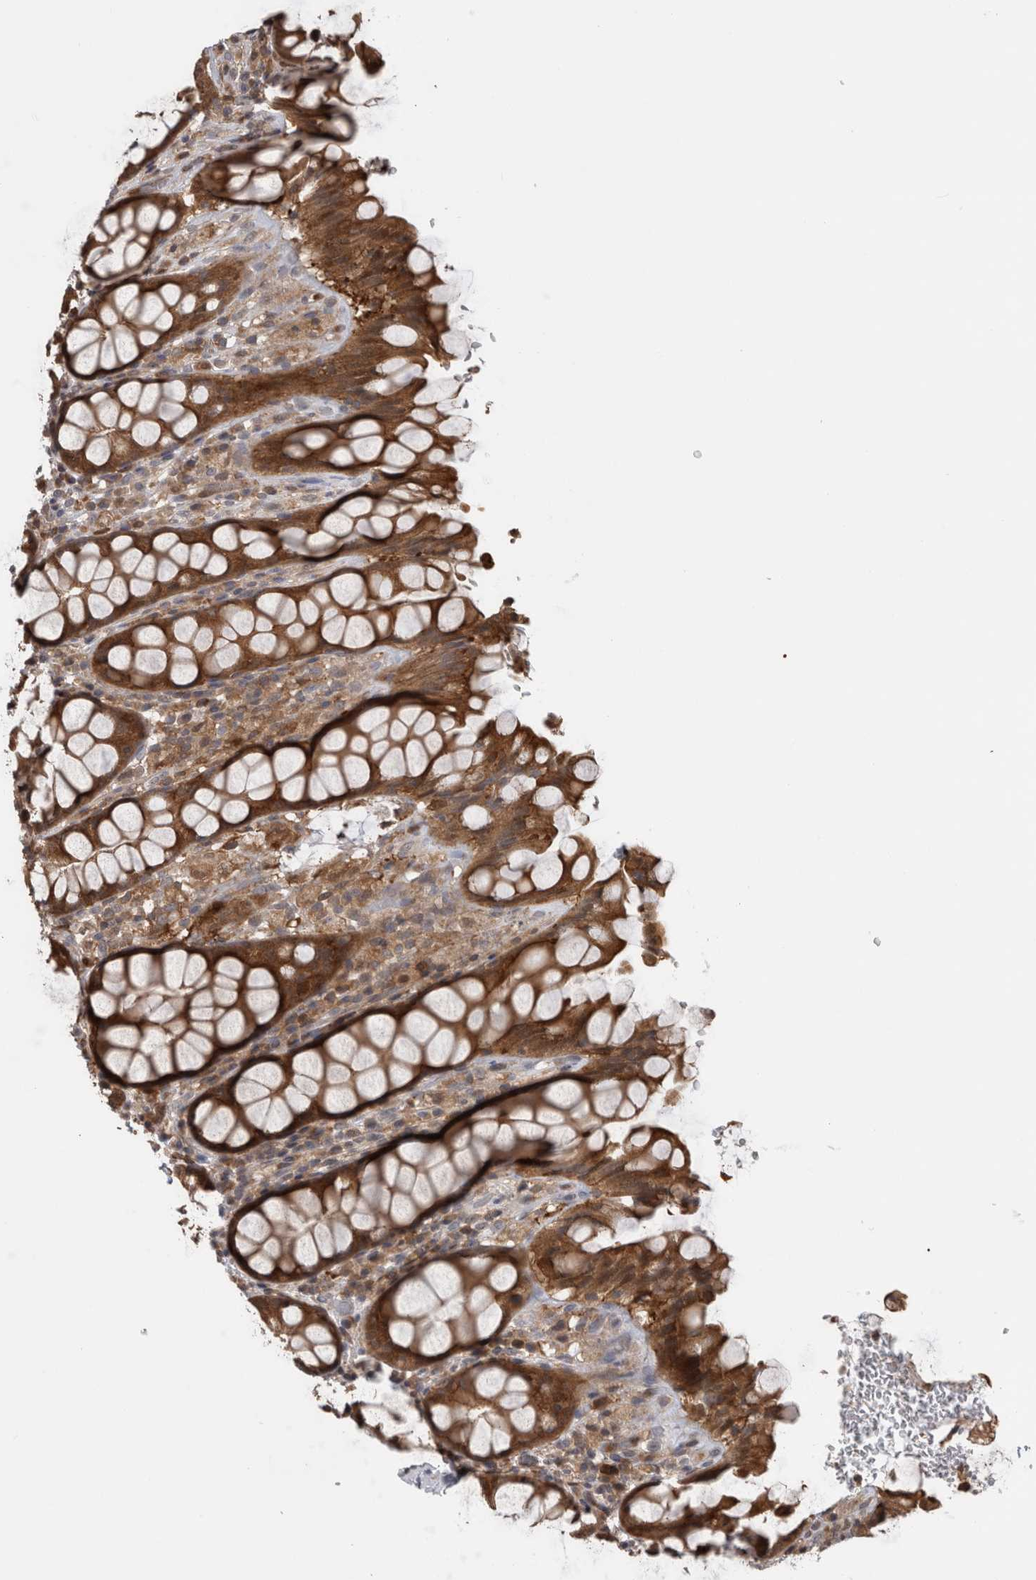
{"staining": {"intensity": "strong", "quantity": ">75%", "location": "cytoplasmic/membranous"}, "tissue": "rectum", "cell_type": "Glandular cells", "image_type": "normal", "snomed": [{"axis": "morphology", "description": "Normal tissue, NOS"}, {"axis": "topography", "description": "Rectum"}], "caption": "Strong cytoplasmic/membranous protein positivity is seen in approximately >75% of glandular cells in rectum. The staining was performed using DAB, with brown indicating positive protein expression. Nuclei are stained blue with hematoxylin.", "gene": "USH1G", "patient": {"sex": "male", "age": 64}}